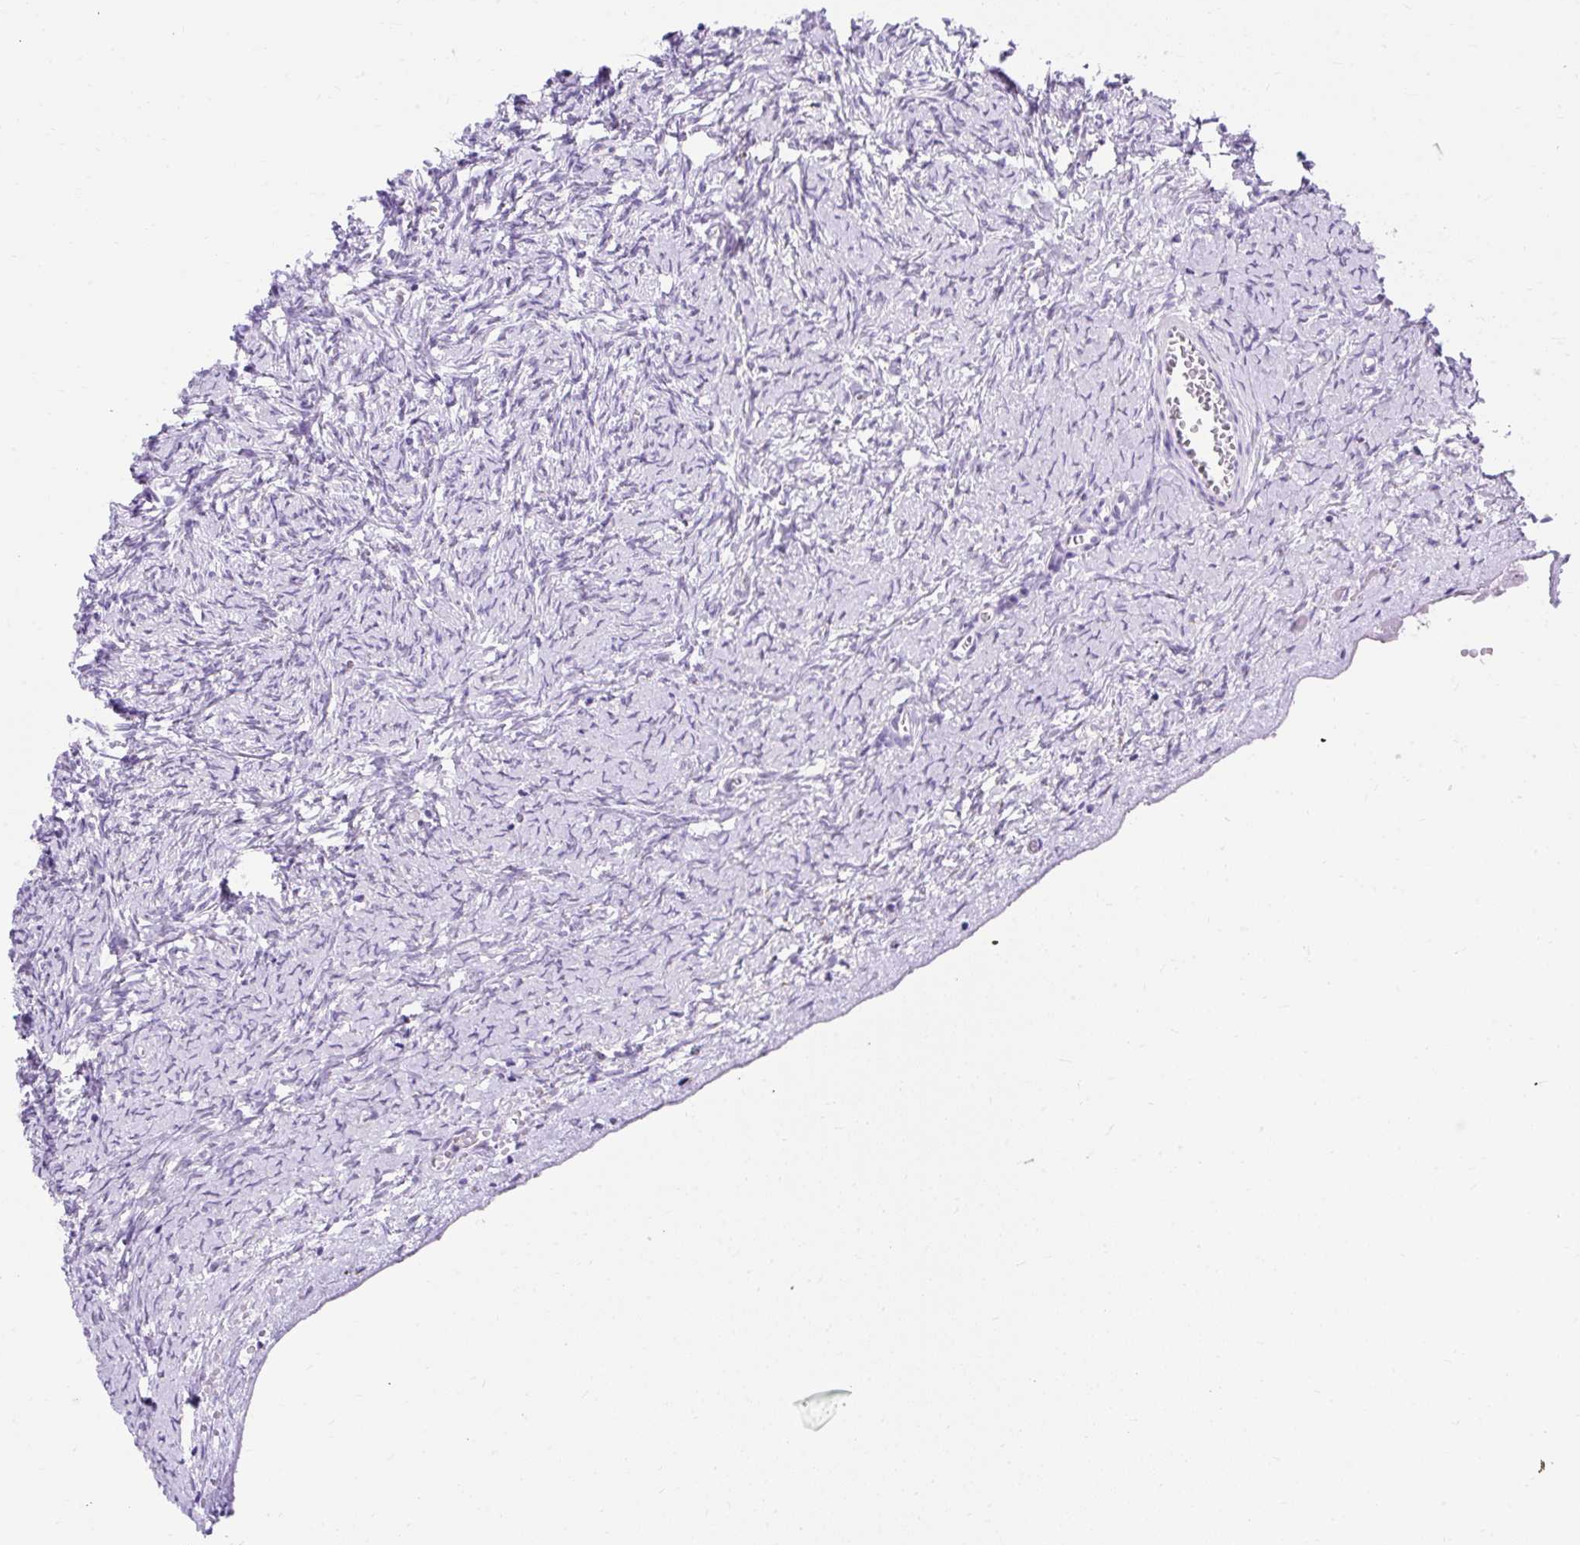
{"staining": {"intensity": "negative", "quantity": "none", "location": "none"}, "tissue": "ovary", "cell_type": "Ovarian stroma cells", "image_type": "normal", "snomed": [{"axis": "morphology", "description": "Normal tissue, NOS"}, {"axis": "topography", "description": "Ovary"}], "caption": "Ovarian stroma cells are negative for protein expression in normal human ovary. (Stains: DAB immunohistochemistry with hematoxylin counter stain, Microscopy: brightfield microscopy at high magnification).", "gene": "GOLGA8A", "patient": {"sex": "female", "age": 39}}